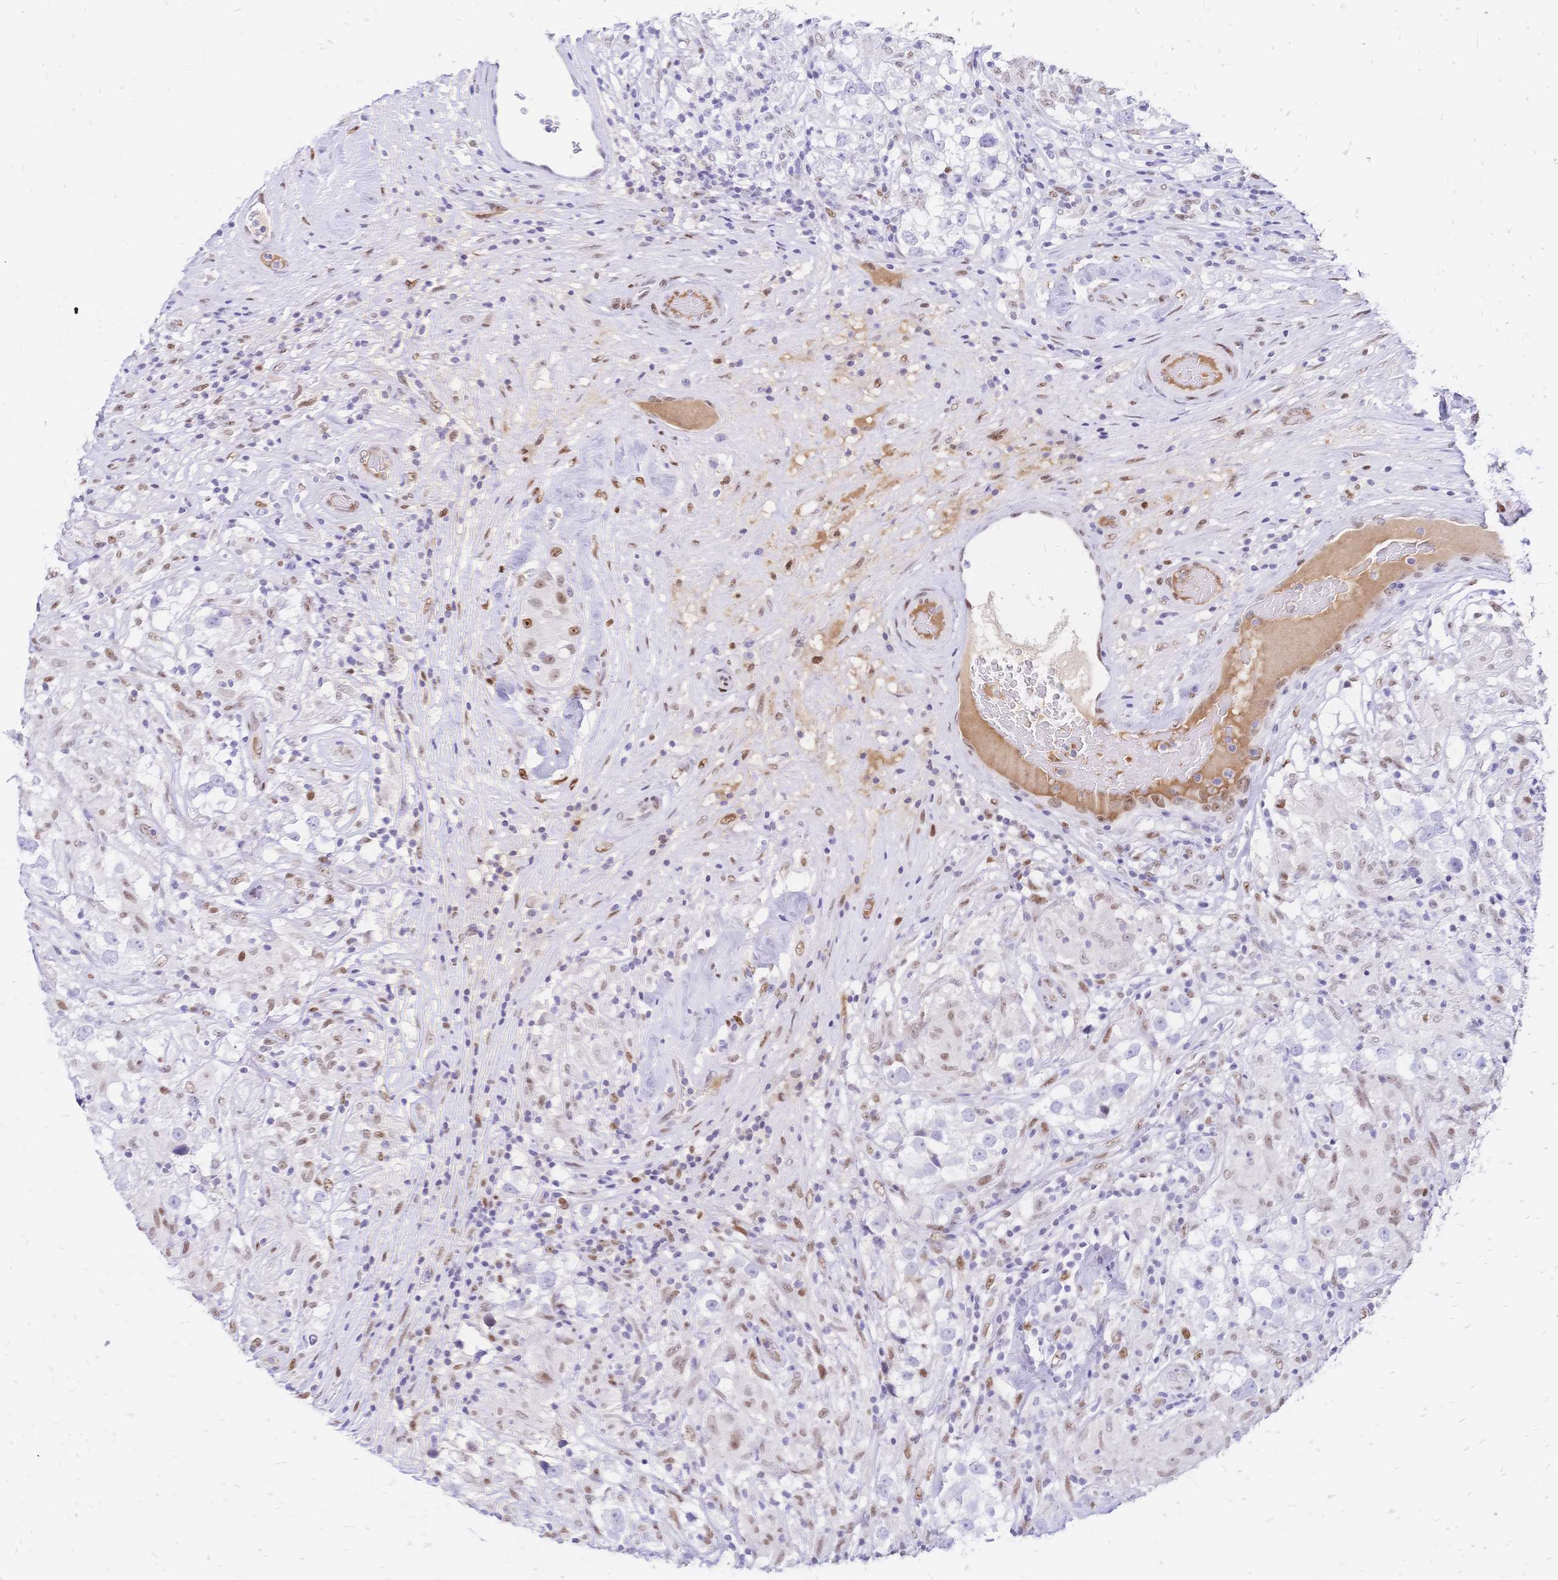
{"staining": {"intensity": "negative", "quantity": "none", "location": "none"}, "tissue": "testis cancer", "cell_type": "Tumor cells", "image_type": "cancer", "snomed": [{"axis": "morphology", "description": "Seminoma, NOS"}, {"axis": "topography", "description": "Testis"}], "caption": "Image shows no significant protein staining in tumor cells of testis cancer (seminoma).", "gene": "NFIC", "patient": {"sex": "male", "age": 46}}